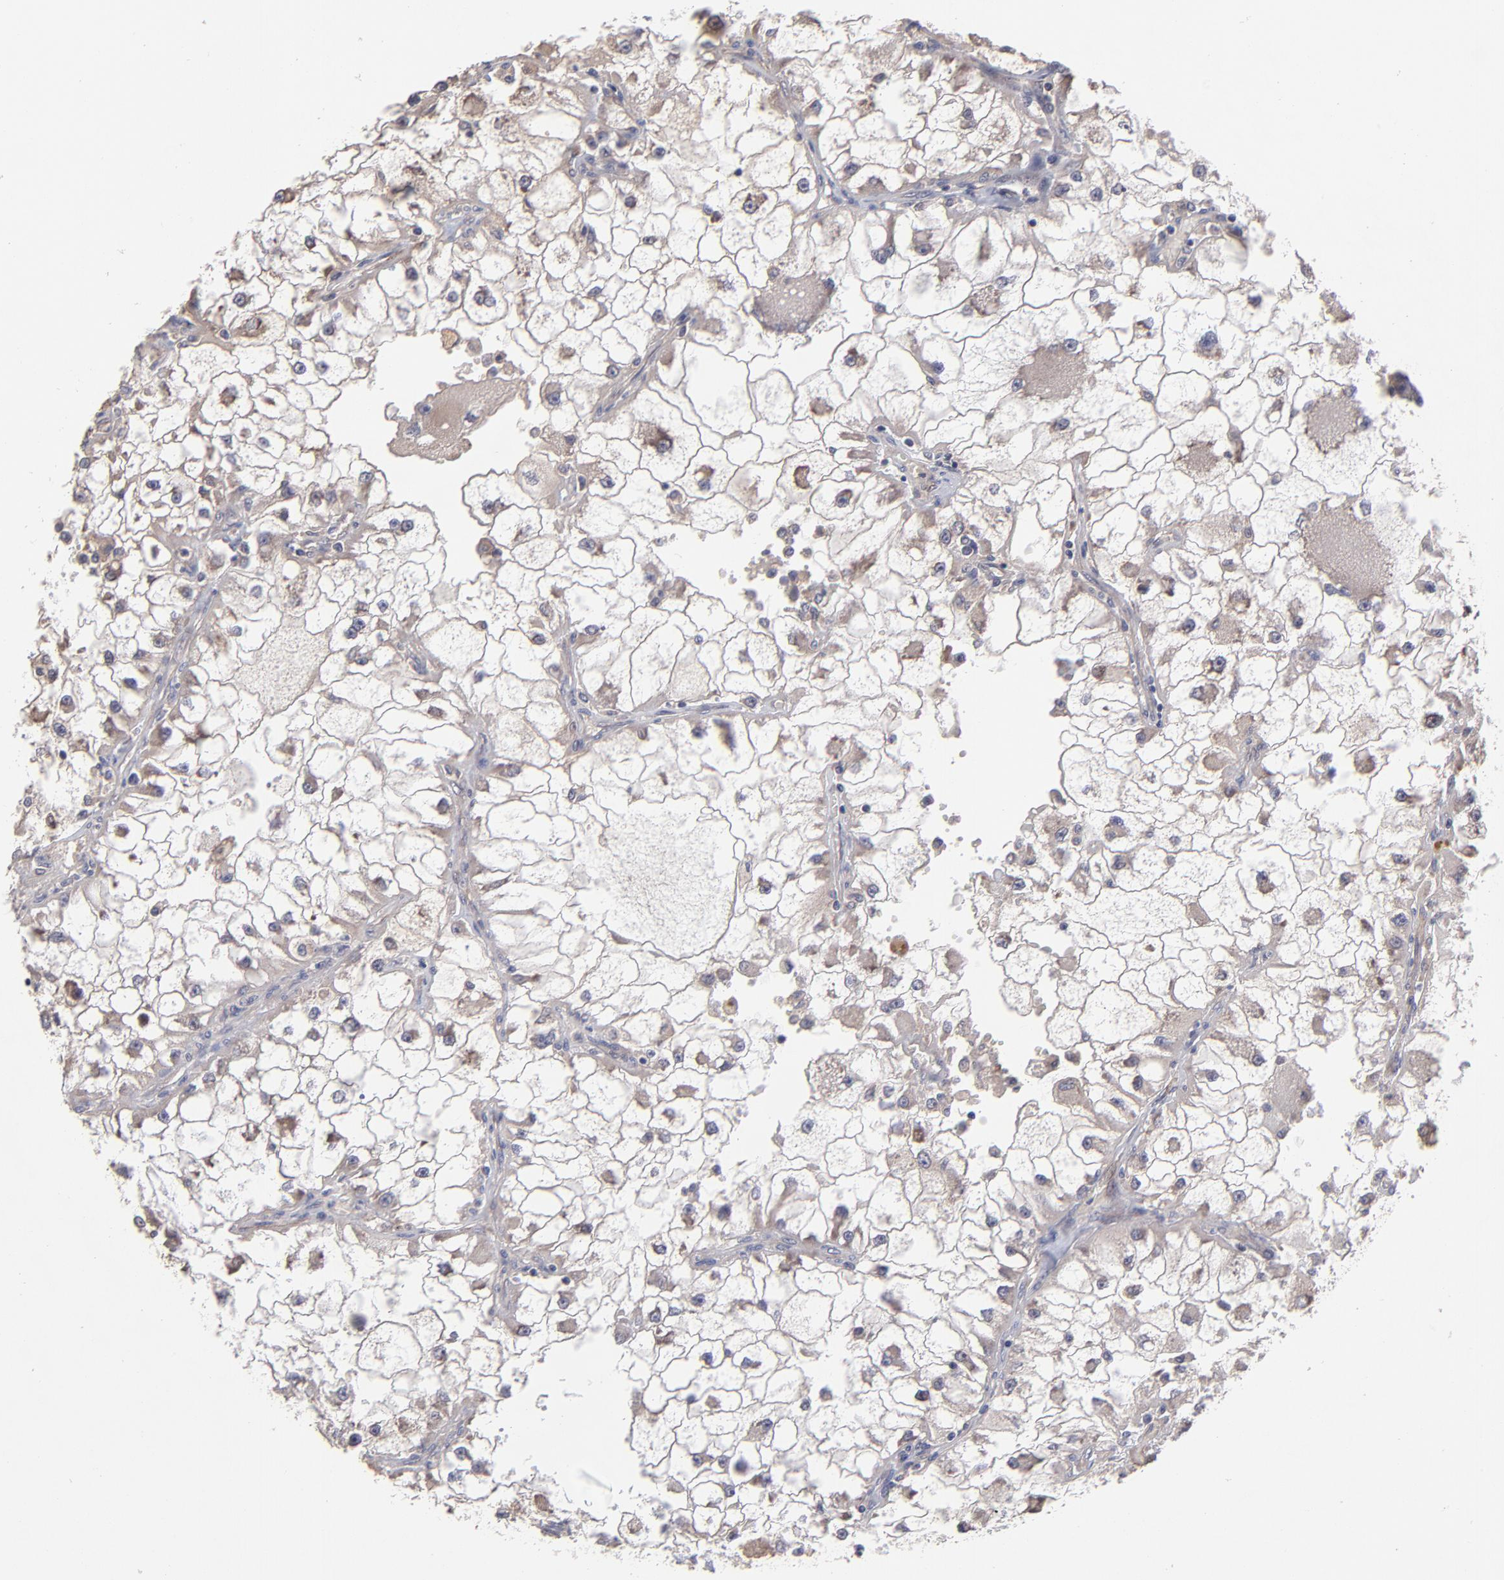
{"staining": {"intensity": "weak", "quantity": "<25%", "location": "cytoplasmic/membranous"}, "tissue": "renal cancer", "cell_type": "Tumor cells", "image_type": "cancer", "snomed": [{"axis": "morphology", "description": "Adenocarcinoma, NOS"}, {"axis": "topography", "description": "Kidney"}], "caption": "Human renal cancer stained for a protein using immunohistochemistry (IHC) exhibits no positivity in tumor cells.", "gene": "ZNF780B", "patient": {"sex": "female", "age": 73}}